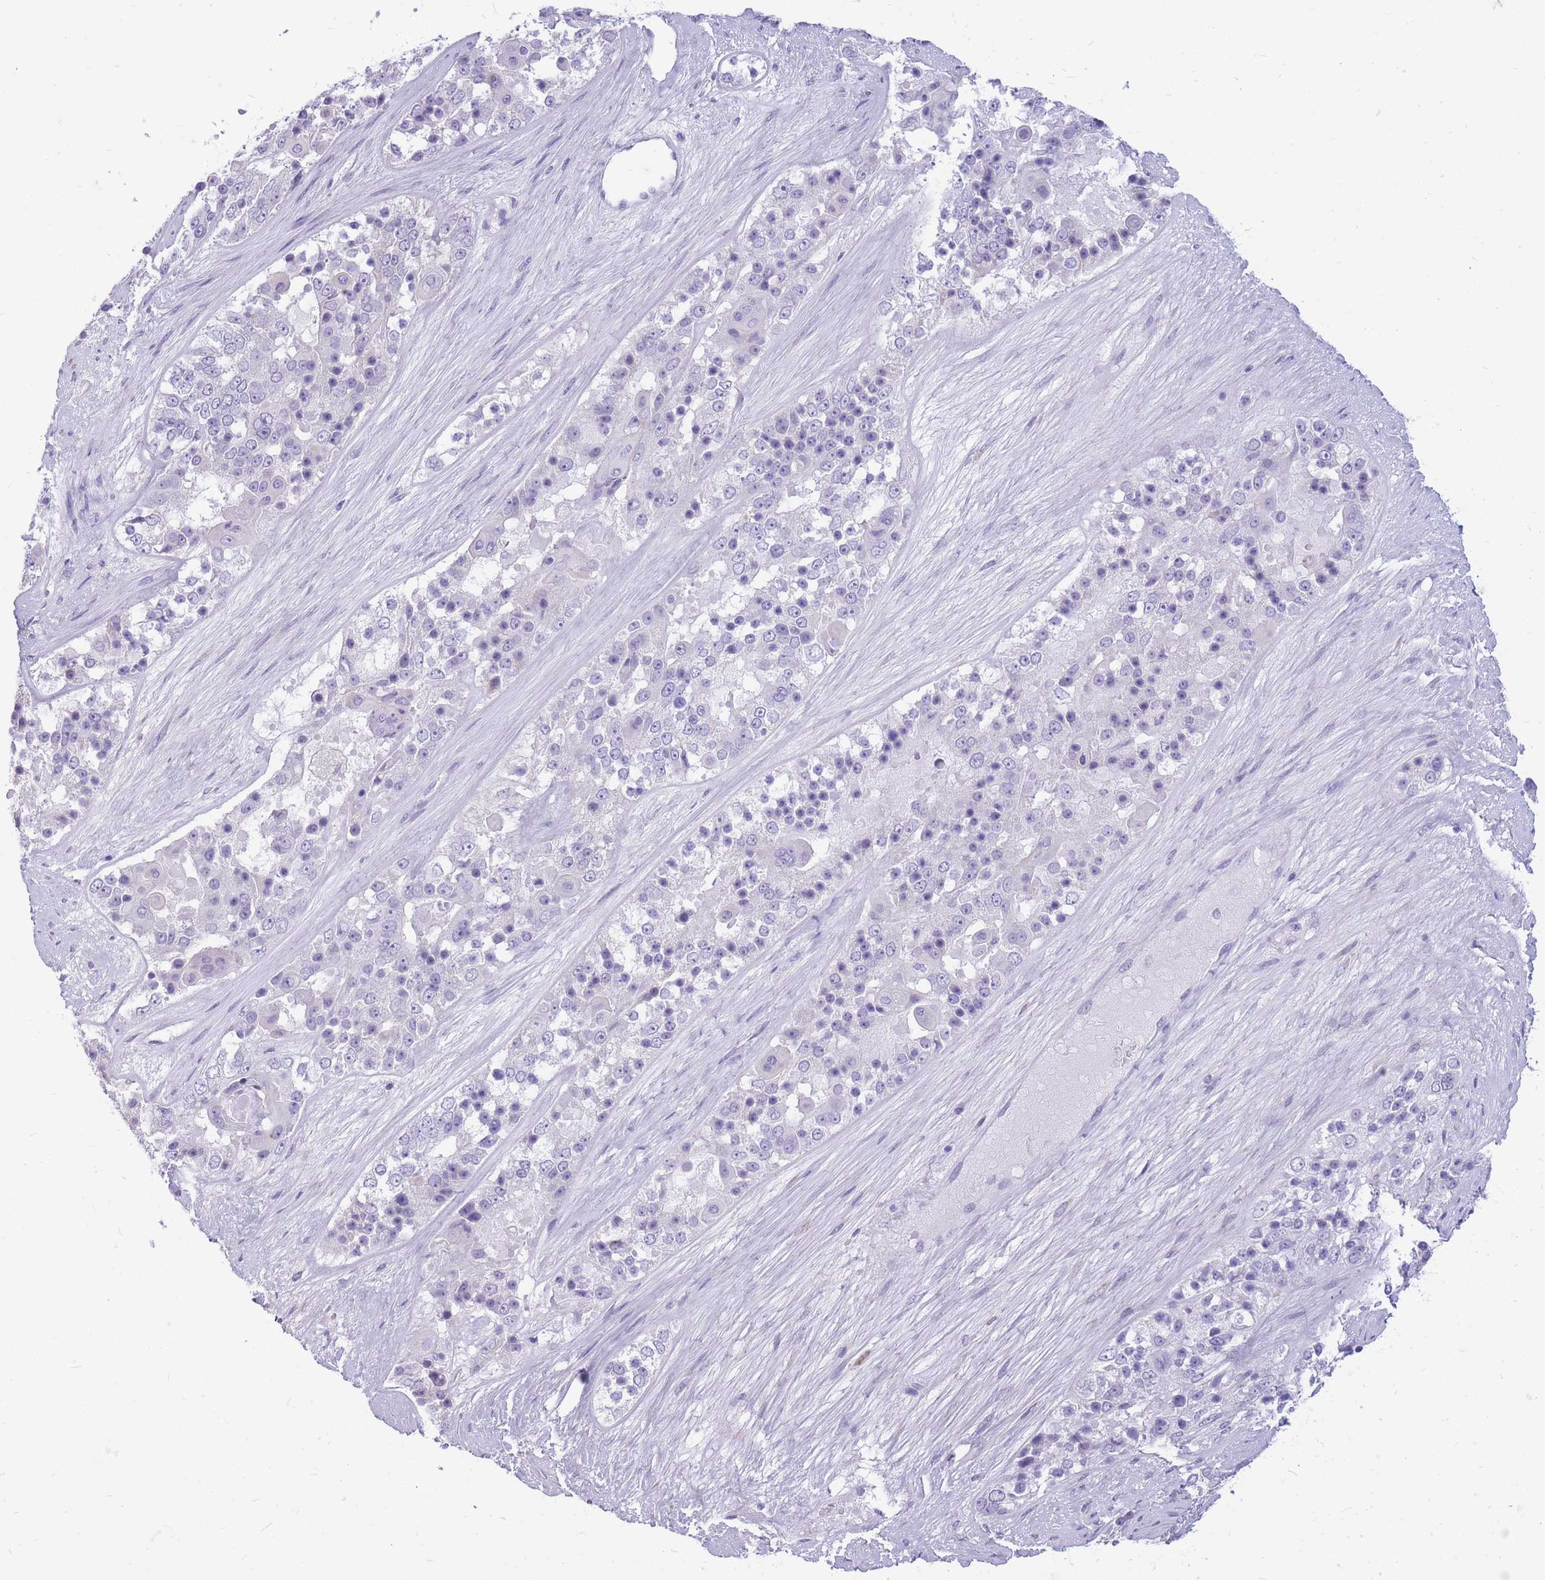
{"staining": {"intensity": "negative", "quantity": "none", "location": "none"}, "tissue": "ovarian cancer", "cell_type": "Tumor cells", "image_type": "cancer", "snomed": [{"axis": "morphology", "description": "Carcinoma, endometroid"}, {"axis": "topography", "description": "Ovary"}], "caption": "The micrograph displays no significant staining in tumor cells of ovarian cancer (endometroid carcinoma).", "gene": "ZFP37", "patient": {"sex": "female", "age": 51}}